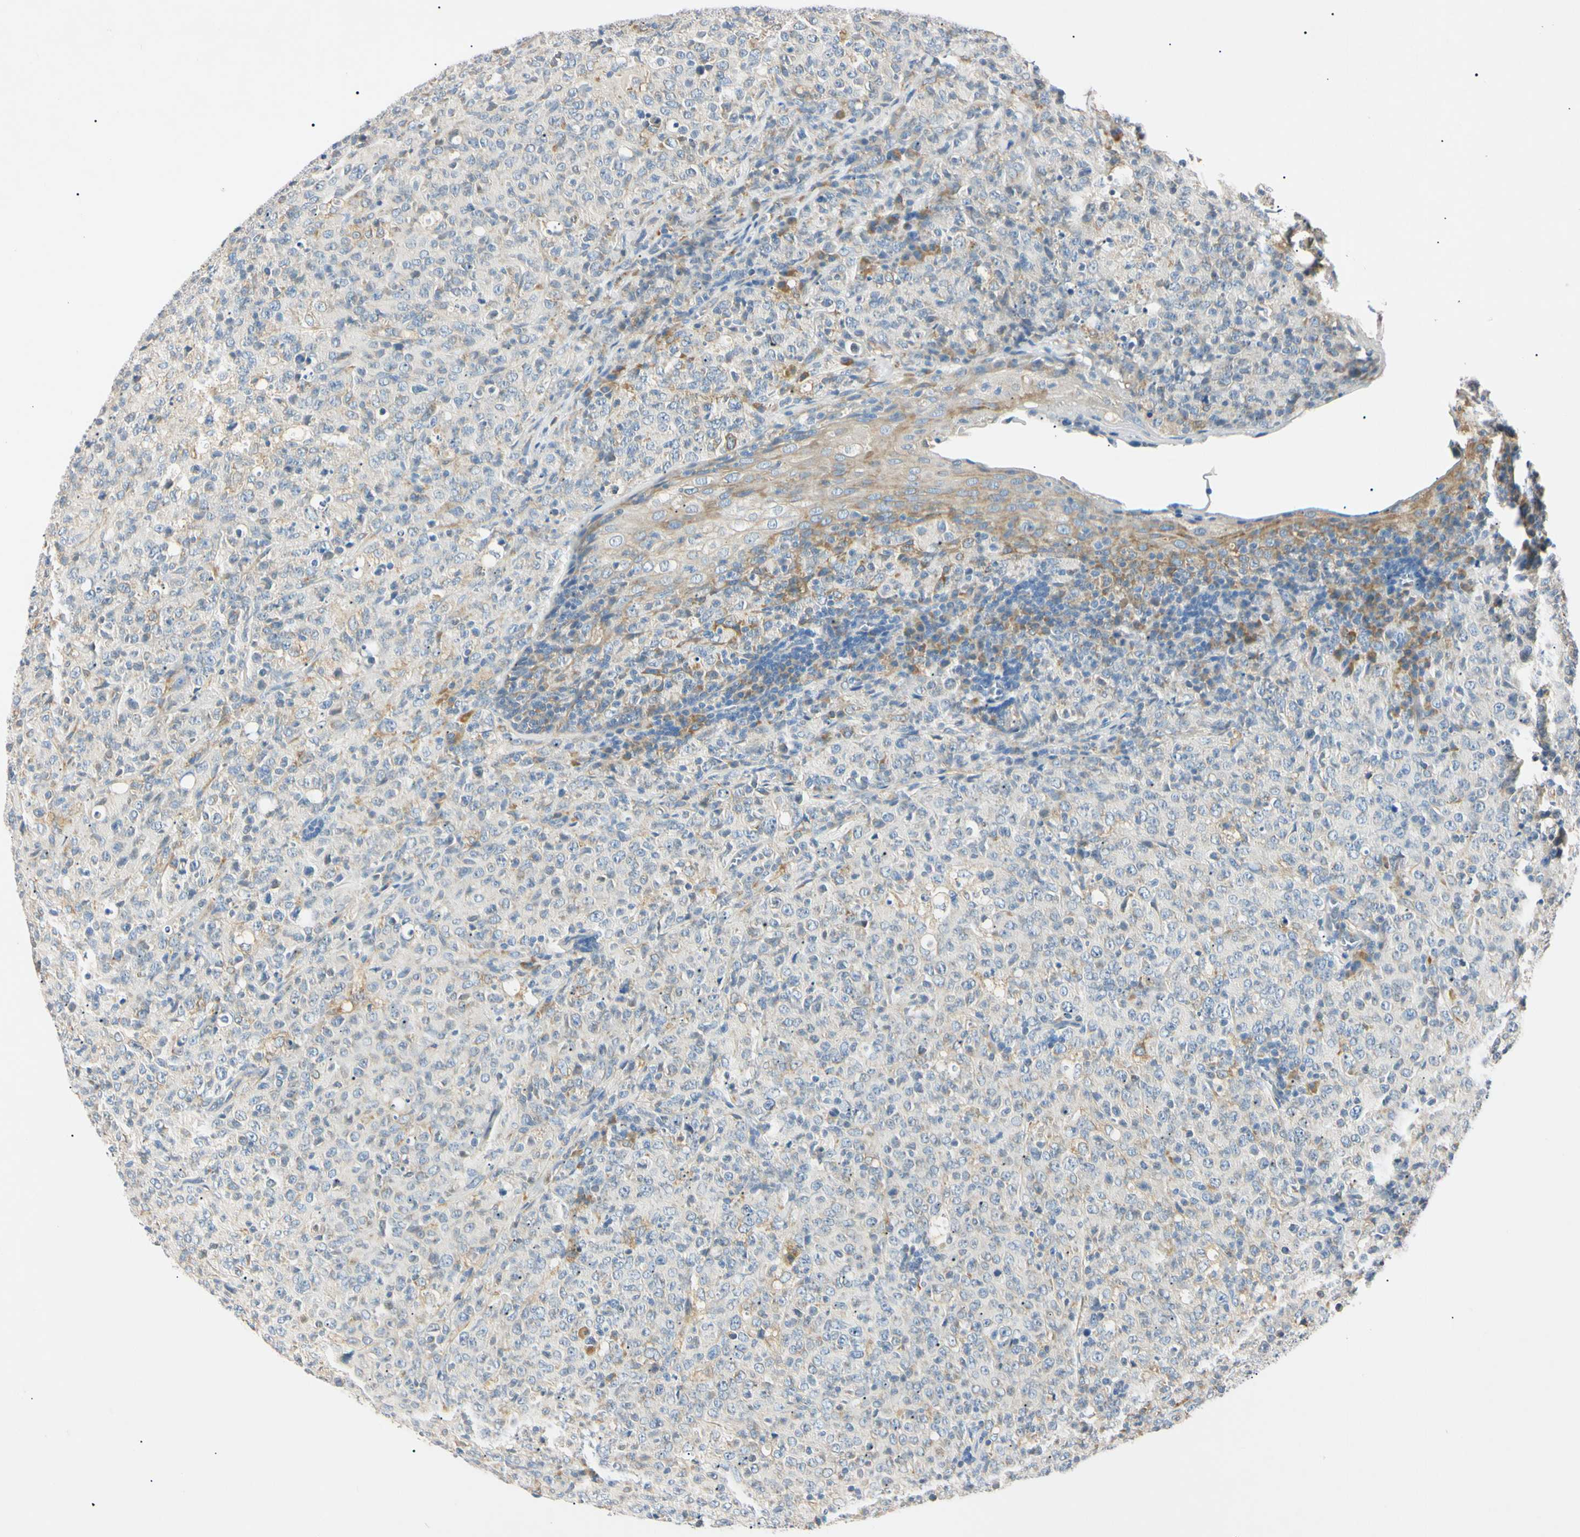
{"staining": {"intensity": "weak", "quantity": "<25%", "location": "cytoplasmic/membranous"}, "tissue": "lymphoma", "cell_type": "Tumor cells", "image_type": "cancer", "snomed": [{"axis": "morphology", "description": "Malignant lymphoma, non-Hodgkin's type, High grade"}, {"axis": "topography", "description": "Tonsil"}], "caption": "The IHC histopathology image has no significant positivity in tumor cells of lymphoma tissue.", "gene": "DNAJB12", "patient": {"sex": "female", "age": 36}}